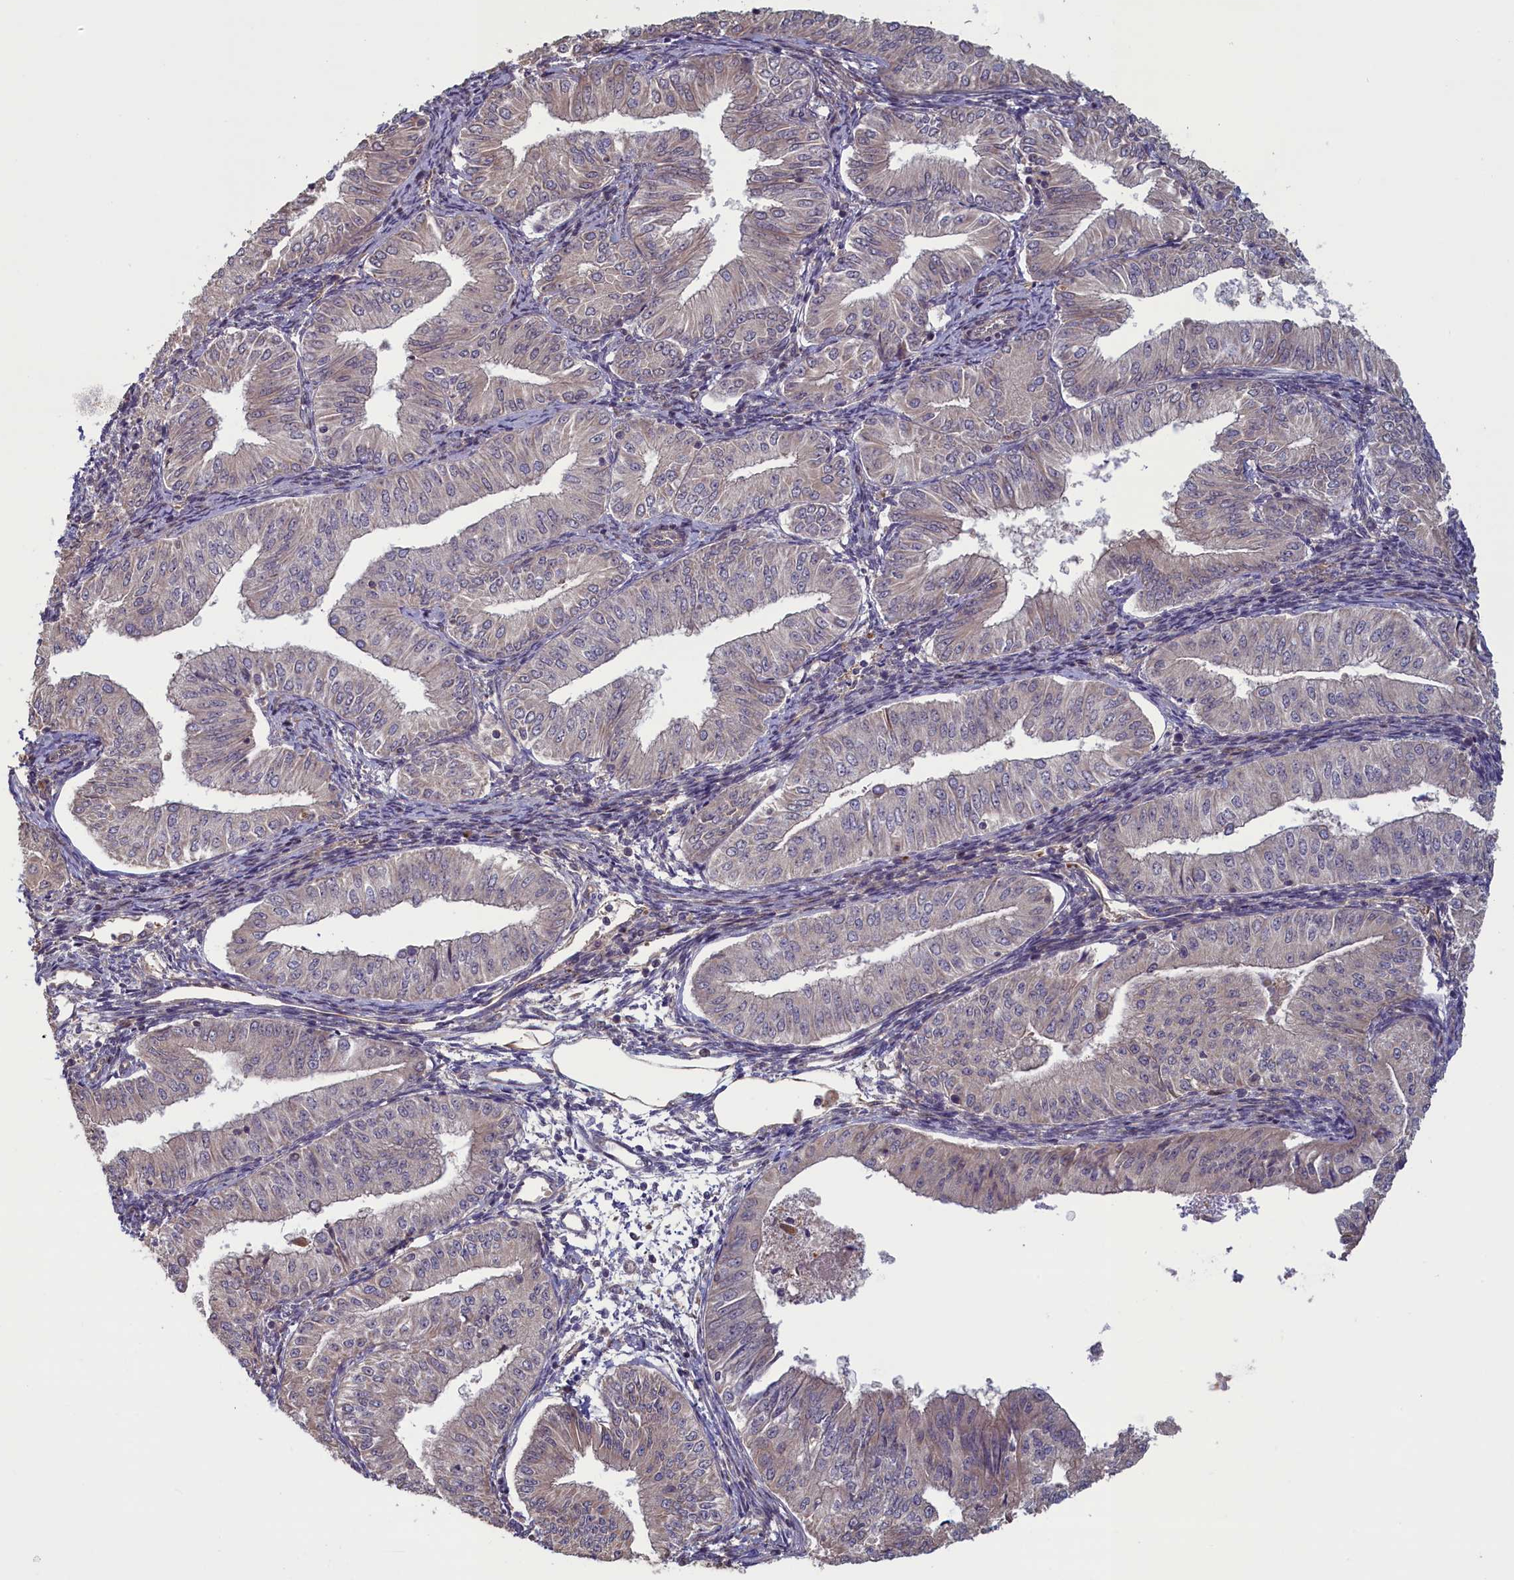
{"staining": {"intensity": "weak", "quantity": "<25%", "location": "cytoplasmic/membranous"}, "tissue": "endometrial cancer", "cell_type": "Tumor cells", "image_type": "cancer", "snomed": [{"axis": "morphology", "description": "Normal tissue, NOS"}, {"axis": "morphology", "description": "Adenocarcinoma, NOS"}, {"axis": "topography", "description": "Endometrium"}], "caption": "DAB (3,3'-diaminobenzidine) immunohistochemical staining of human endometrial cancer reveals no significant expression in tumor cells. (Stains: DAB (3,3'-diaminobenzidine) immunohistochemistry with hematoxylin counter stain, Microscopy: brightfield microscopy at high magnification).", "gene": "CIAO2B", "patient": {"sex": "female", "age": 53}}